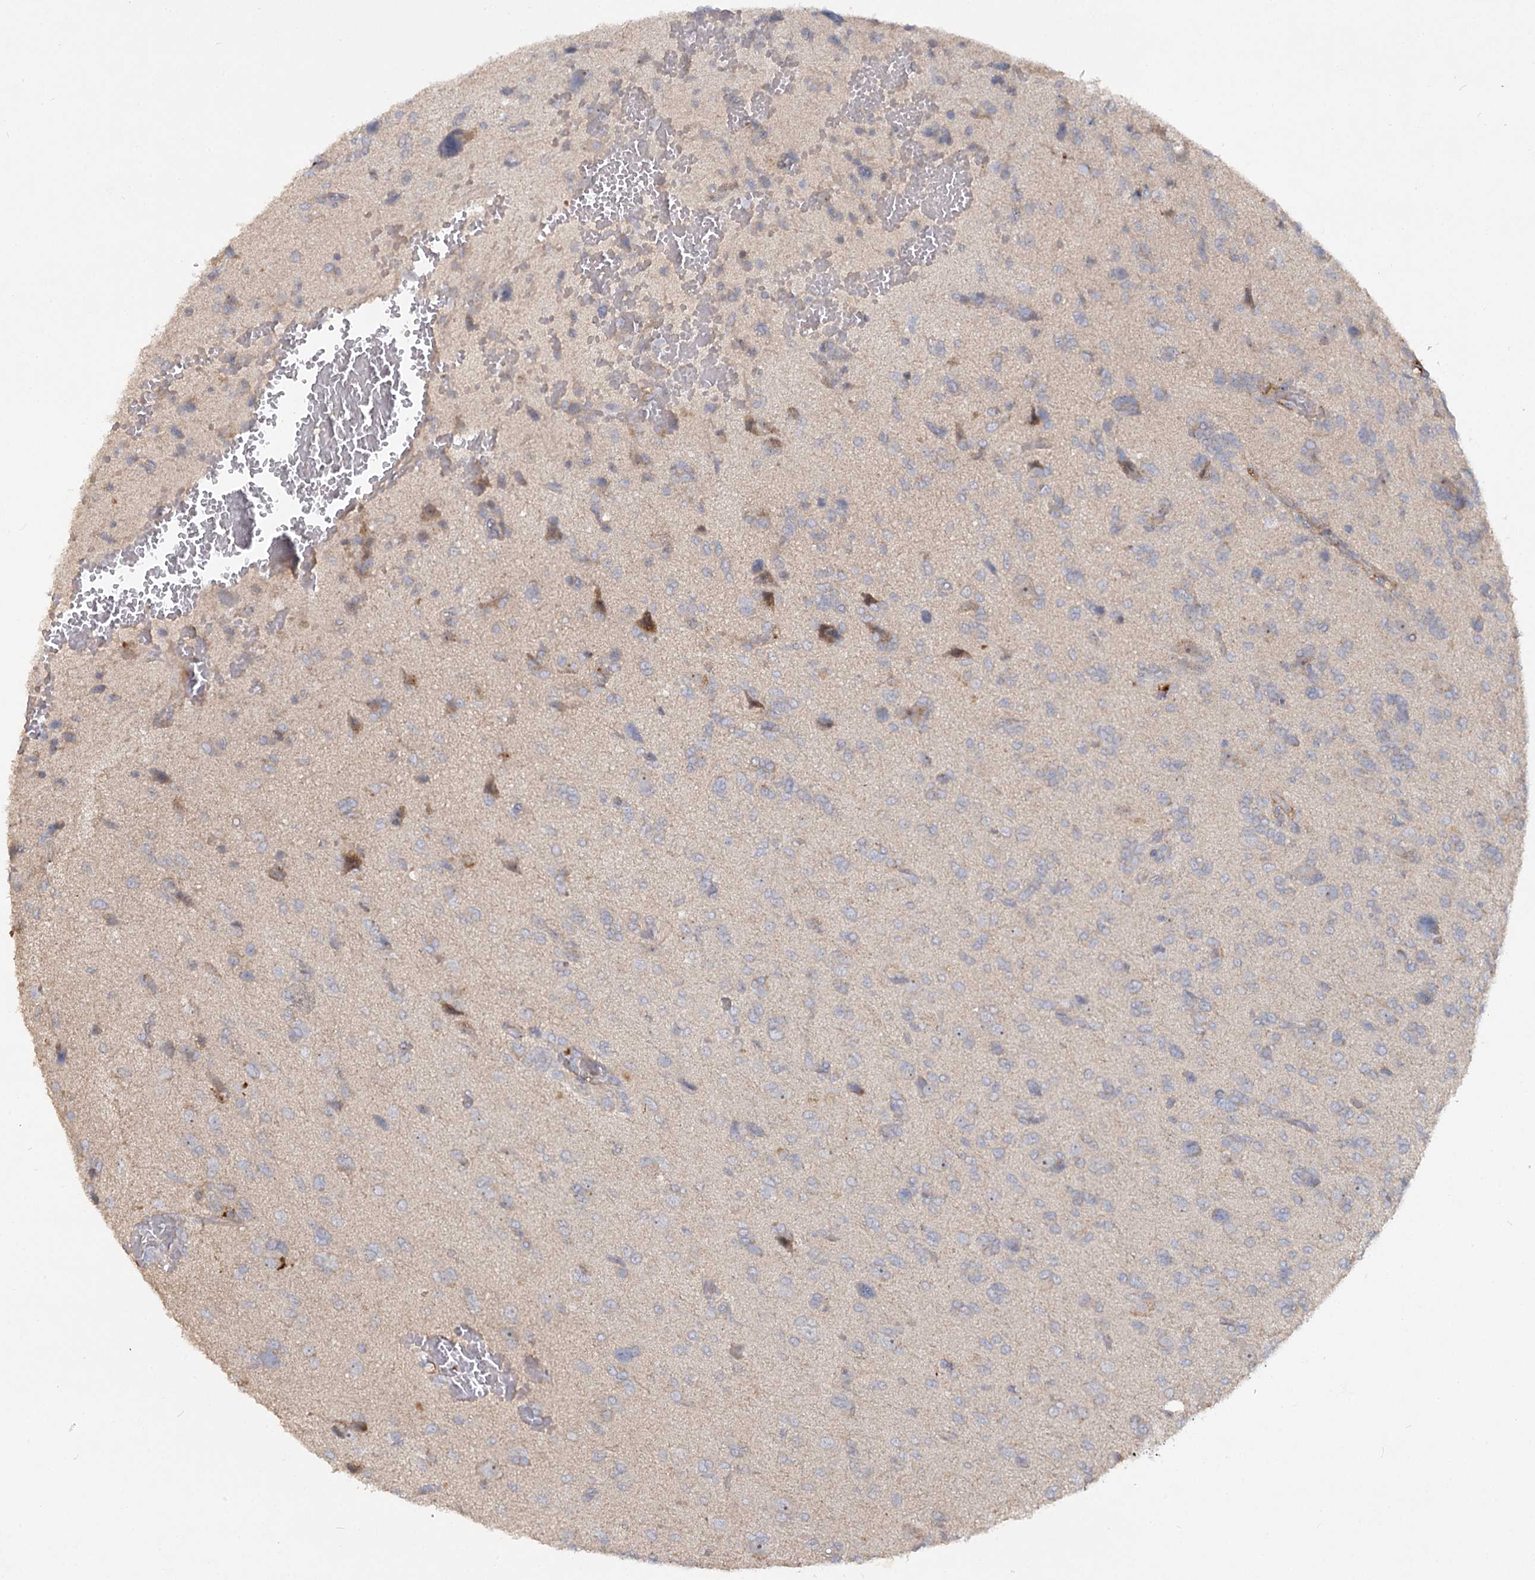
{"staining": {"intensity": "negative", "quantity": "none", "location": "none"}, "tissue": "glioma", "cell_type": "Tumor cells", "image_type": "cancer", "snomed": [{"axis": "morphology", "description": "Glioma, malignant, High grade"}, {"axis": "topography", "description": "Brain"}], "caption": "Immunohistochemical staining of human glioma shows no significant expression in tumor cells.", "gene": "ANGPTL5", "patient": {"sex": "female", "age": 59}}